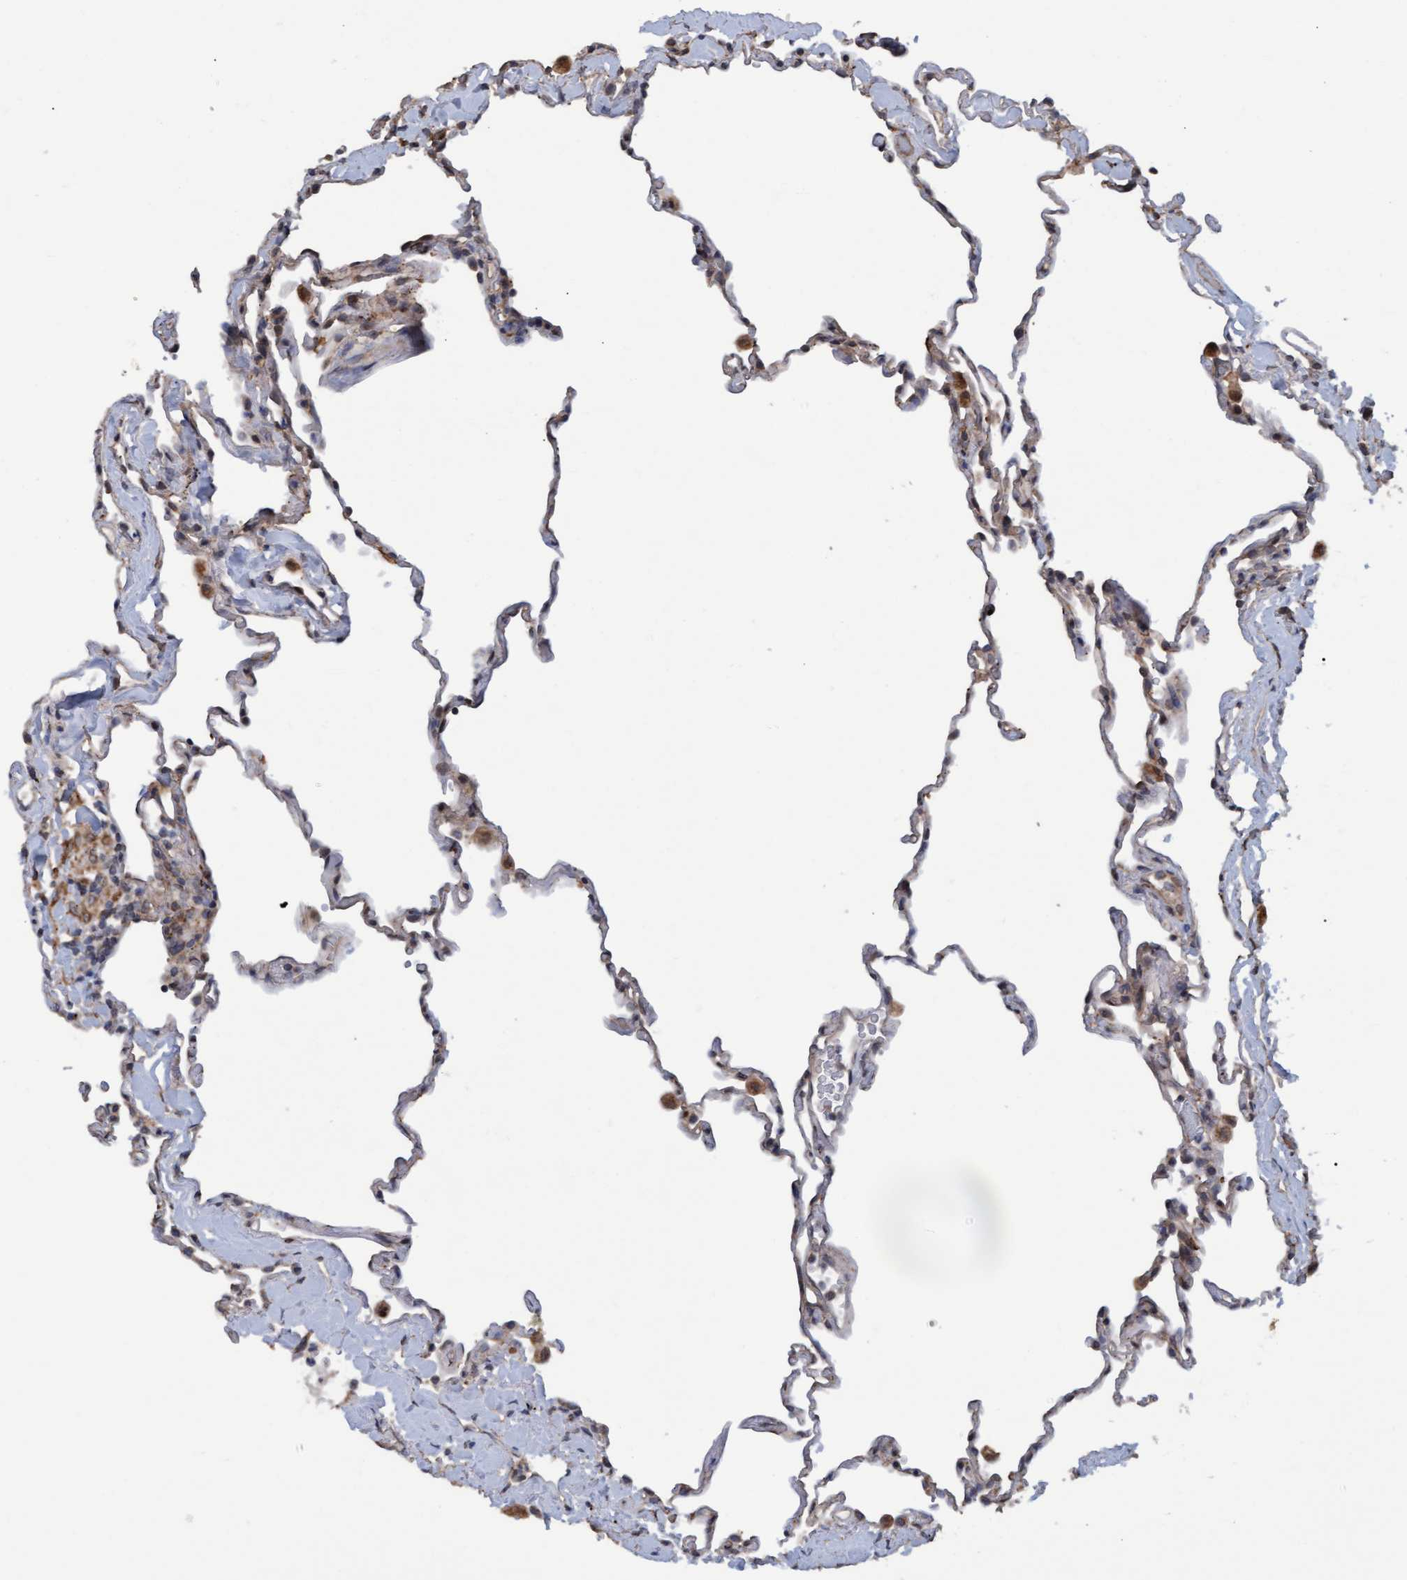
{"staining": {"intensity": "weak", "quantity": "25%-75%", "location": "cytoplasmic/membranous"}, "tissue": "lung", "cell_type": "Alveolar cells", "image_type": "normal", "snomed": [{"axis": "morphology", "description": "Normal tissue, NOS"}, {"axis": "topography", "description": "Lung"}], "caption": "Weak cytoplasmic/membranous positivity is identified in about 25%-75% of alveolar cells in normal lung.", "gene": "MGLL", "patient": {"sex": "male", "age": 59}}